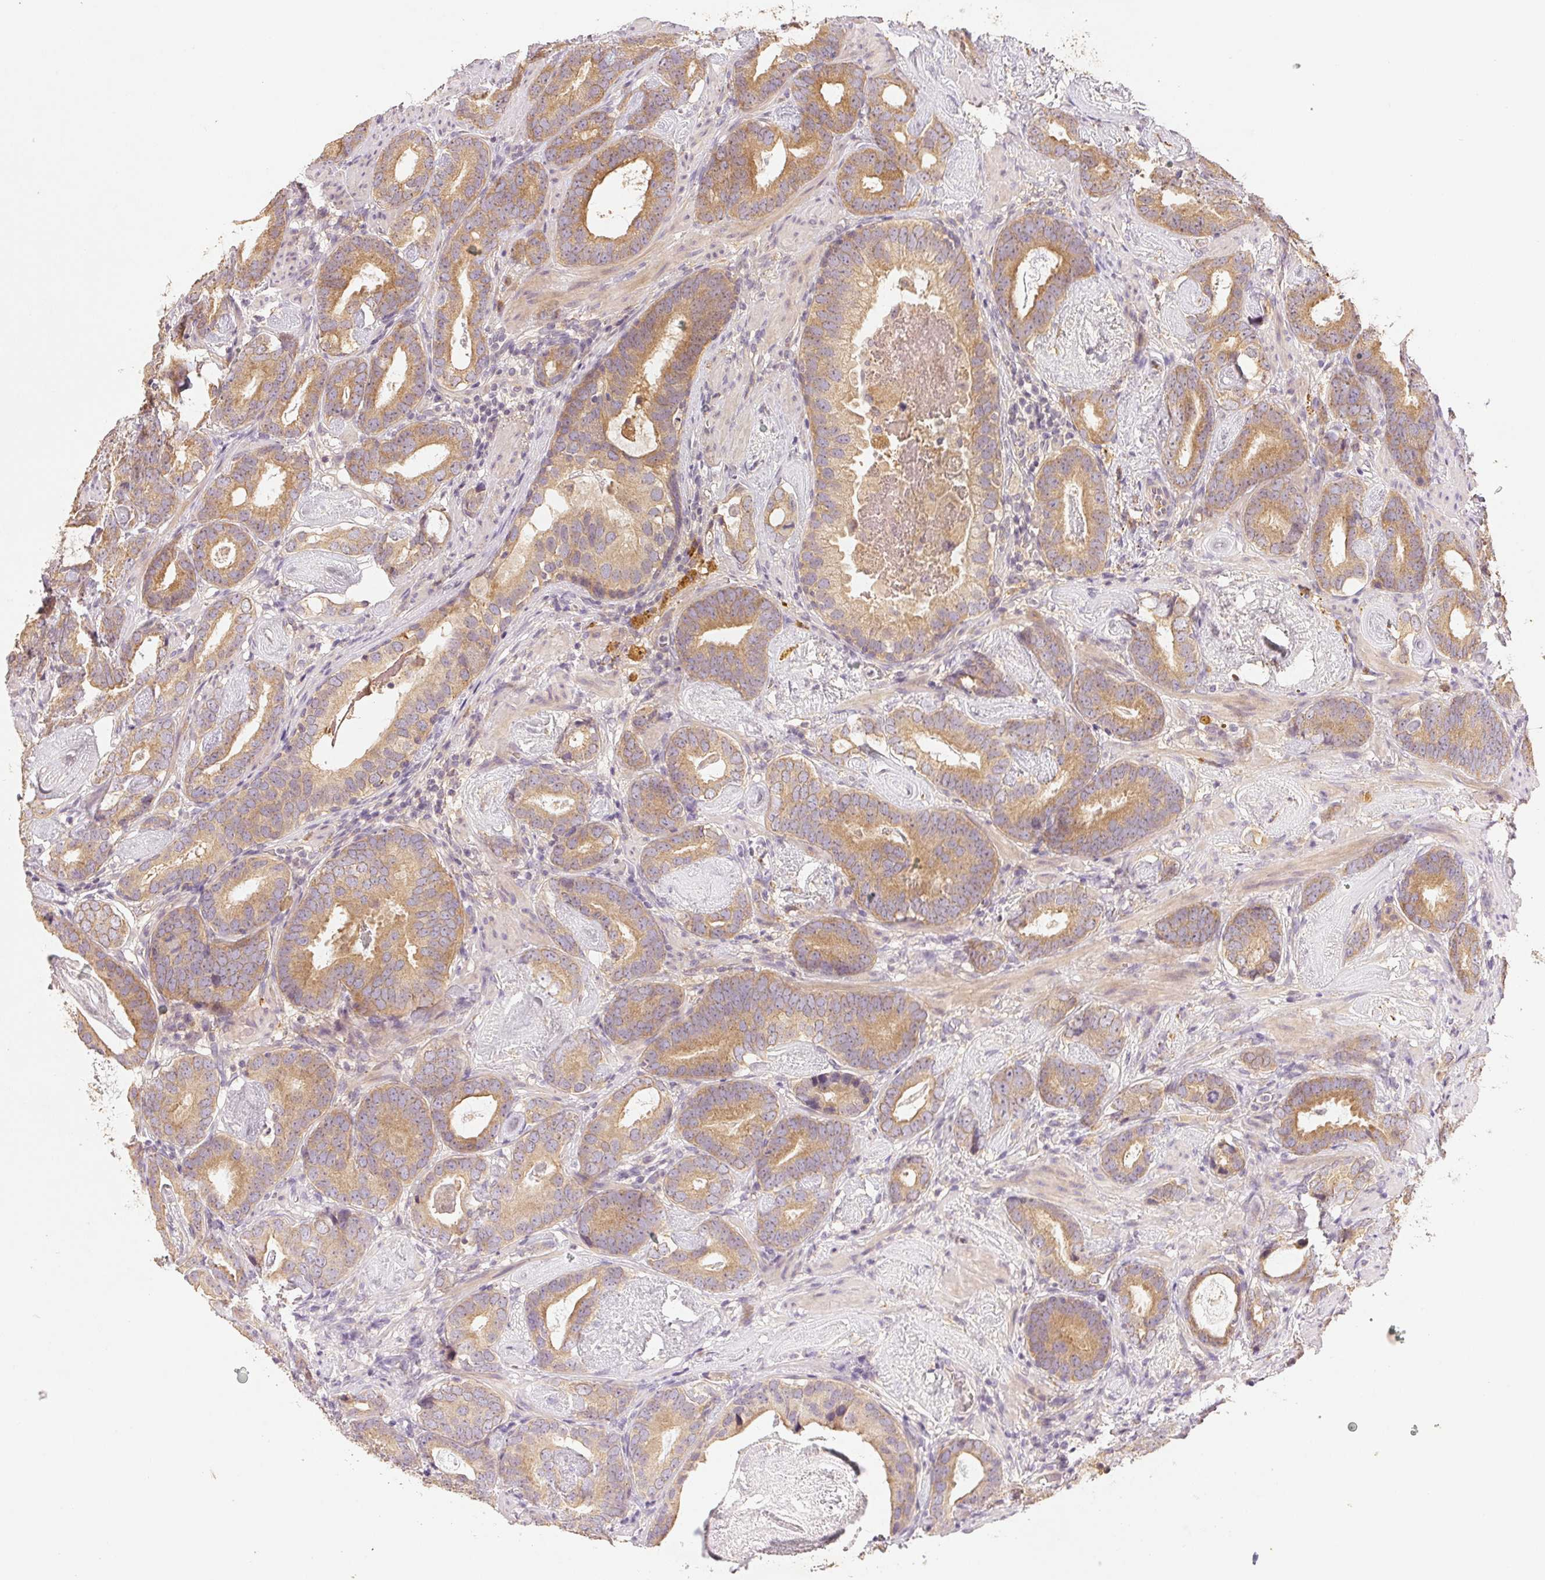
{"staining": {"intensity": "moderate", "quantity": ">75%", "location": "cytoplasmic/membranous"}, "tissue": "prostate cancer", "cell_type": "Tumor cells", "image_type": "cancer", "snomed": [{"axis": "morphology", "description": "Adenocarcinoma, Low grade"}, {"axis": "topography", "description": "Prostate and seminal vesicle, NOS"}], "caption": "A medium amount of moderate cytoplasmic/membranous positivity is present in about >75% of tumor cells in prostate low-grade adenocarcinoma tissue. (Brightfield microscopy of DAB IHC at high magnification).", "gene": "YIF1B", "patient": {"sex": "male", "age": 71}}